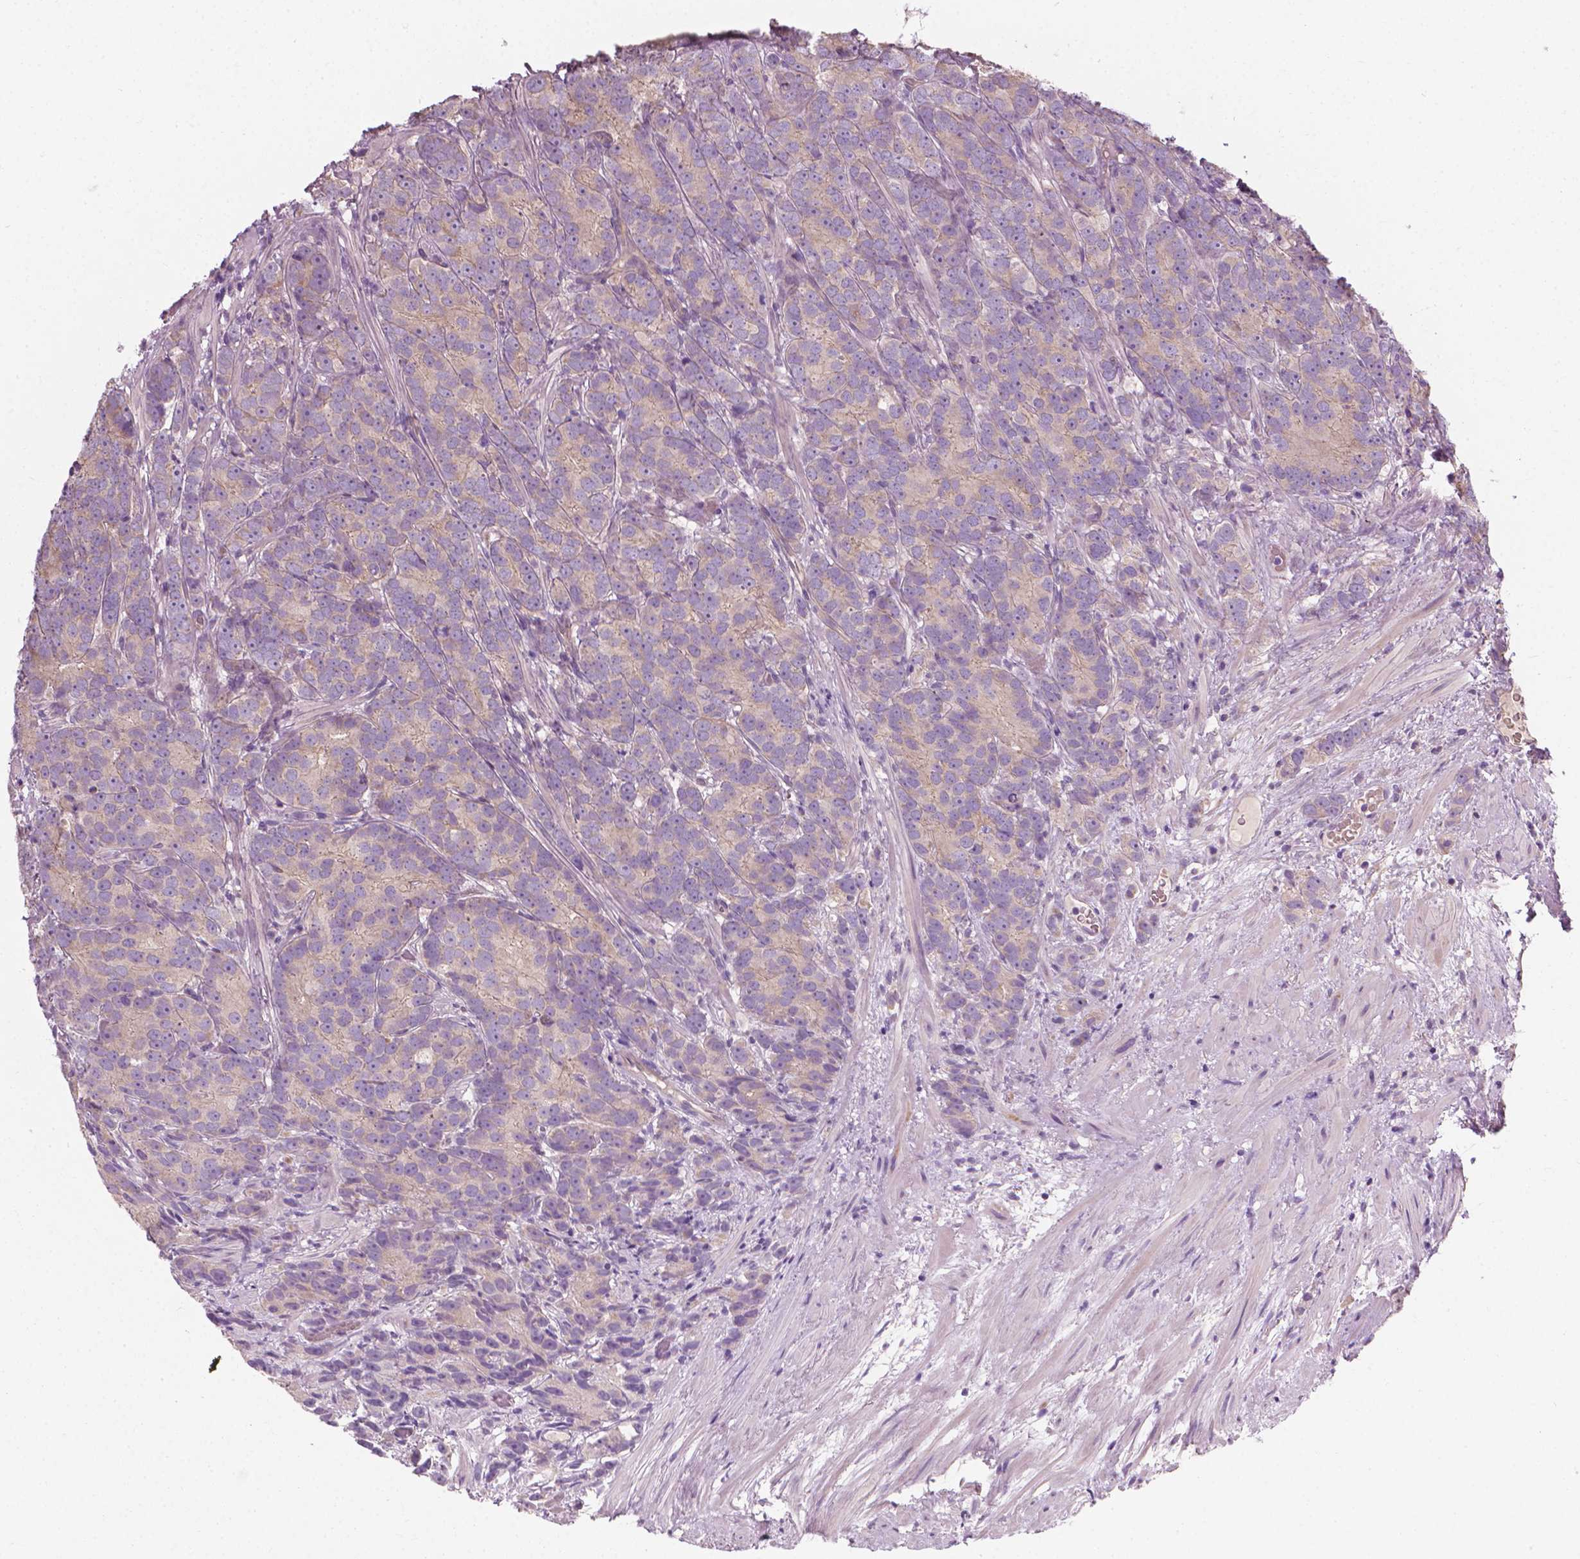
{"staining": {"intensity": "weak", "quantity": "<25%", "location": "cytoplasmic/membranous"}, "tissue": "prostate cancer", "cell_type": "Tumor cells", "image_type": "cancer", "snomed": [{"axis": "morphology", "description": "Adenocarcinoma, High grade"}, {"axis": "topography", "description": "Prostate"}], "caption": "IHC histopathology image of neoplastic tissue: human prostate high-grade adenocarcinoma stained with DAB displays no significant protein staining in tumor cells.", "gene": "RIIAD1", "patient": {"sex": "male", "age": 90}}